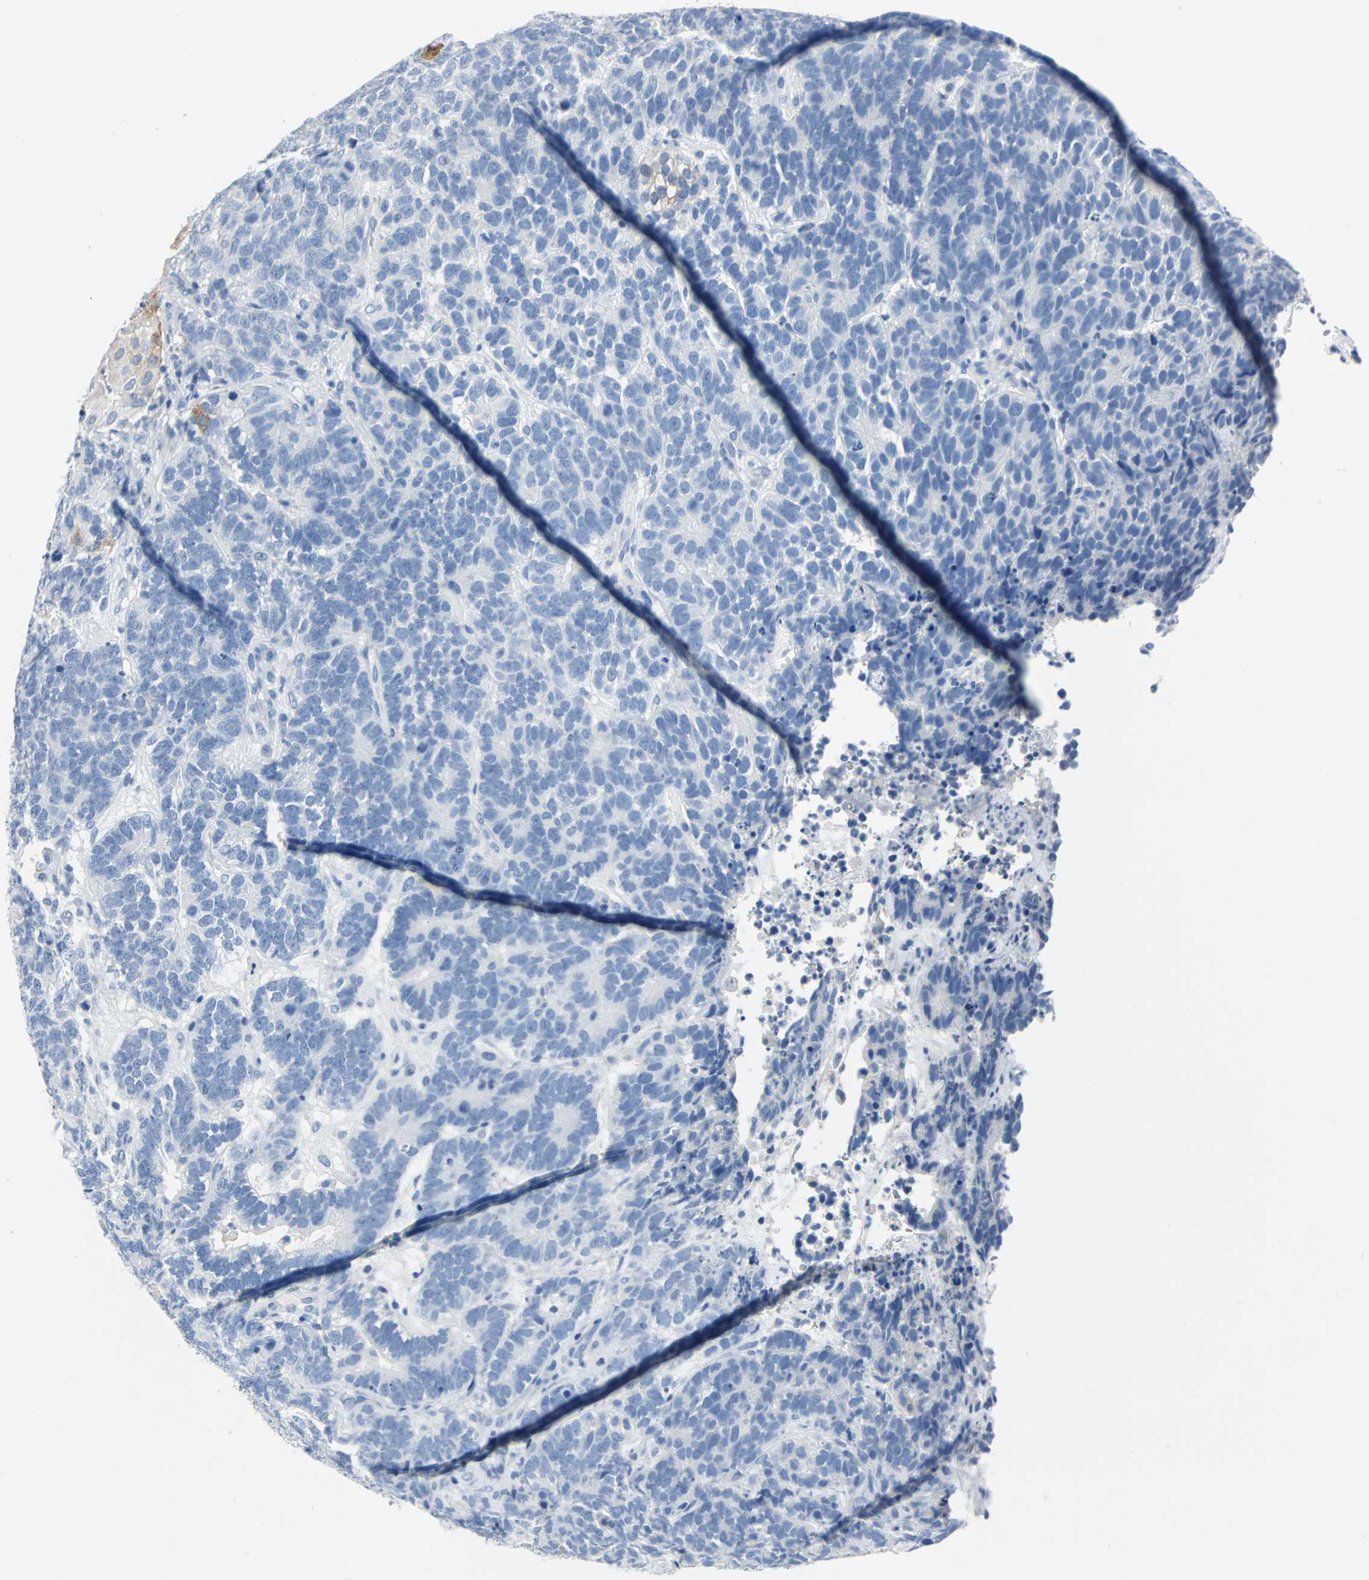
{"staining": {"intensity": "negative", "quantity": "none", "location": "none"}, "tissue": "testis cancer", "cell_type": "Tumor cells", "image_type": "cancer", "snomed": [{"axis": "morphology", "description": "Carcinoma, Embryonal, NOS"}, {"axis": "topography", "description": "Testis"}], "caption": "This is an IHC image of testis cancer. There is no expression in tumor cells.", "gene": "SFN", "patient": {"sex": "male", "age": 26}}